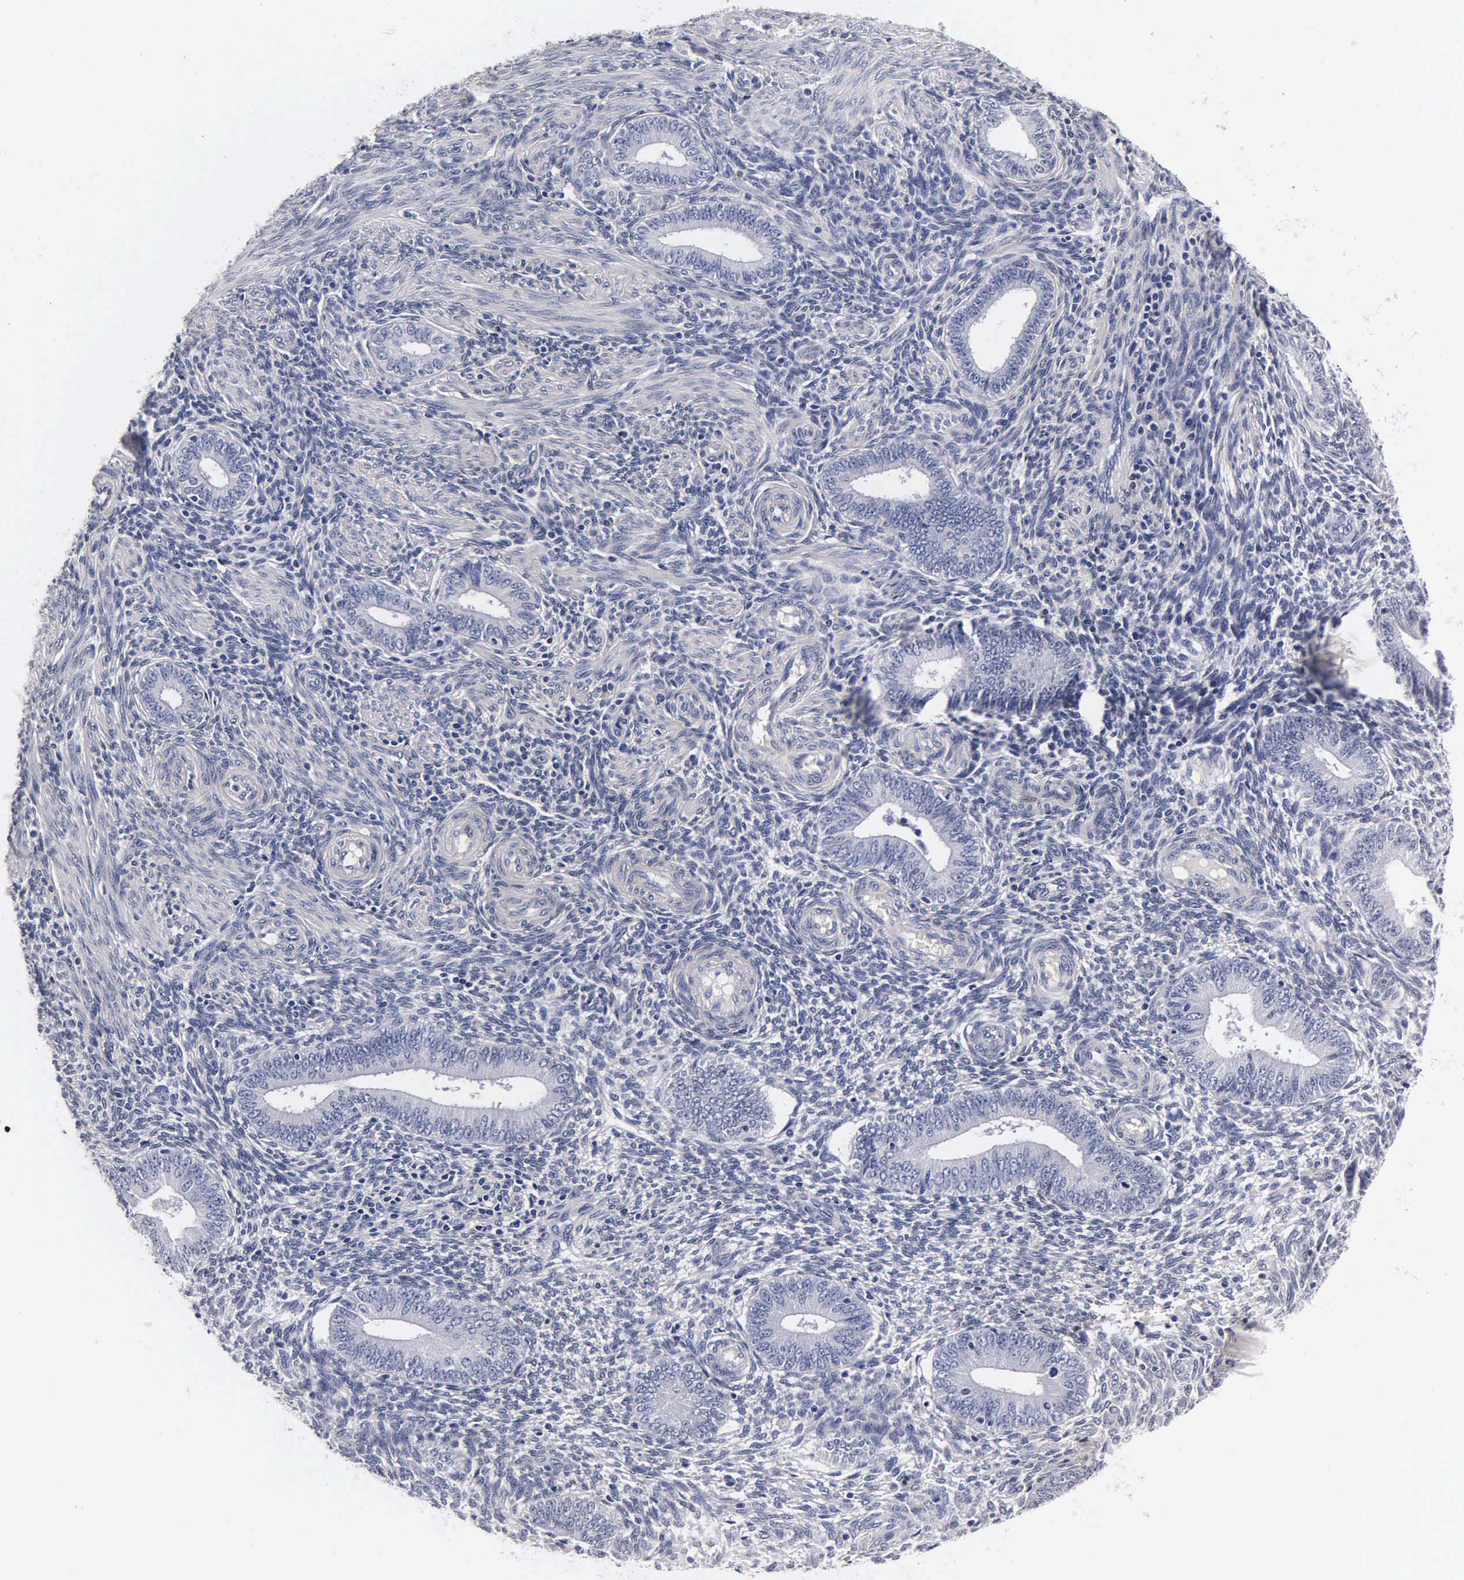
{"staining": {"intensity": "negative", "quantity": "none", "location": "none"}, "tissue": "endometrium", "cell_type": "Cells in endometrial stroma", "image_type": "normal", "snomed": [{"axis": "morphology", "description": "Normal tissue, NOS"}, {"axis": "topography", "description": "Endometrium"}], "caption": "Endometrium was stained to show a protein in brown. There is no significant expression in cells in endometrial stroma. Brightfield microscopy of immunohistochemistry (IHC) stained with DAB (3,3'-diaminobenzidine) (brown) and hematoxylin (blue), captured at high magnification.", "gene": "ENO2", "patient": {"sex": "female", "age": 35}}